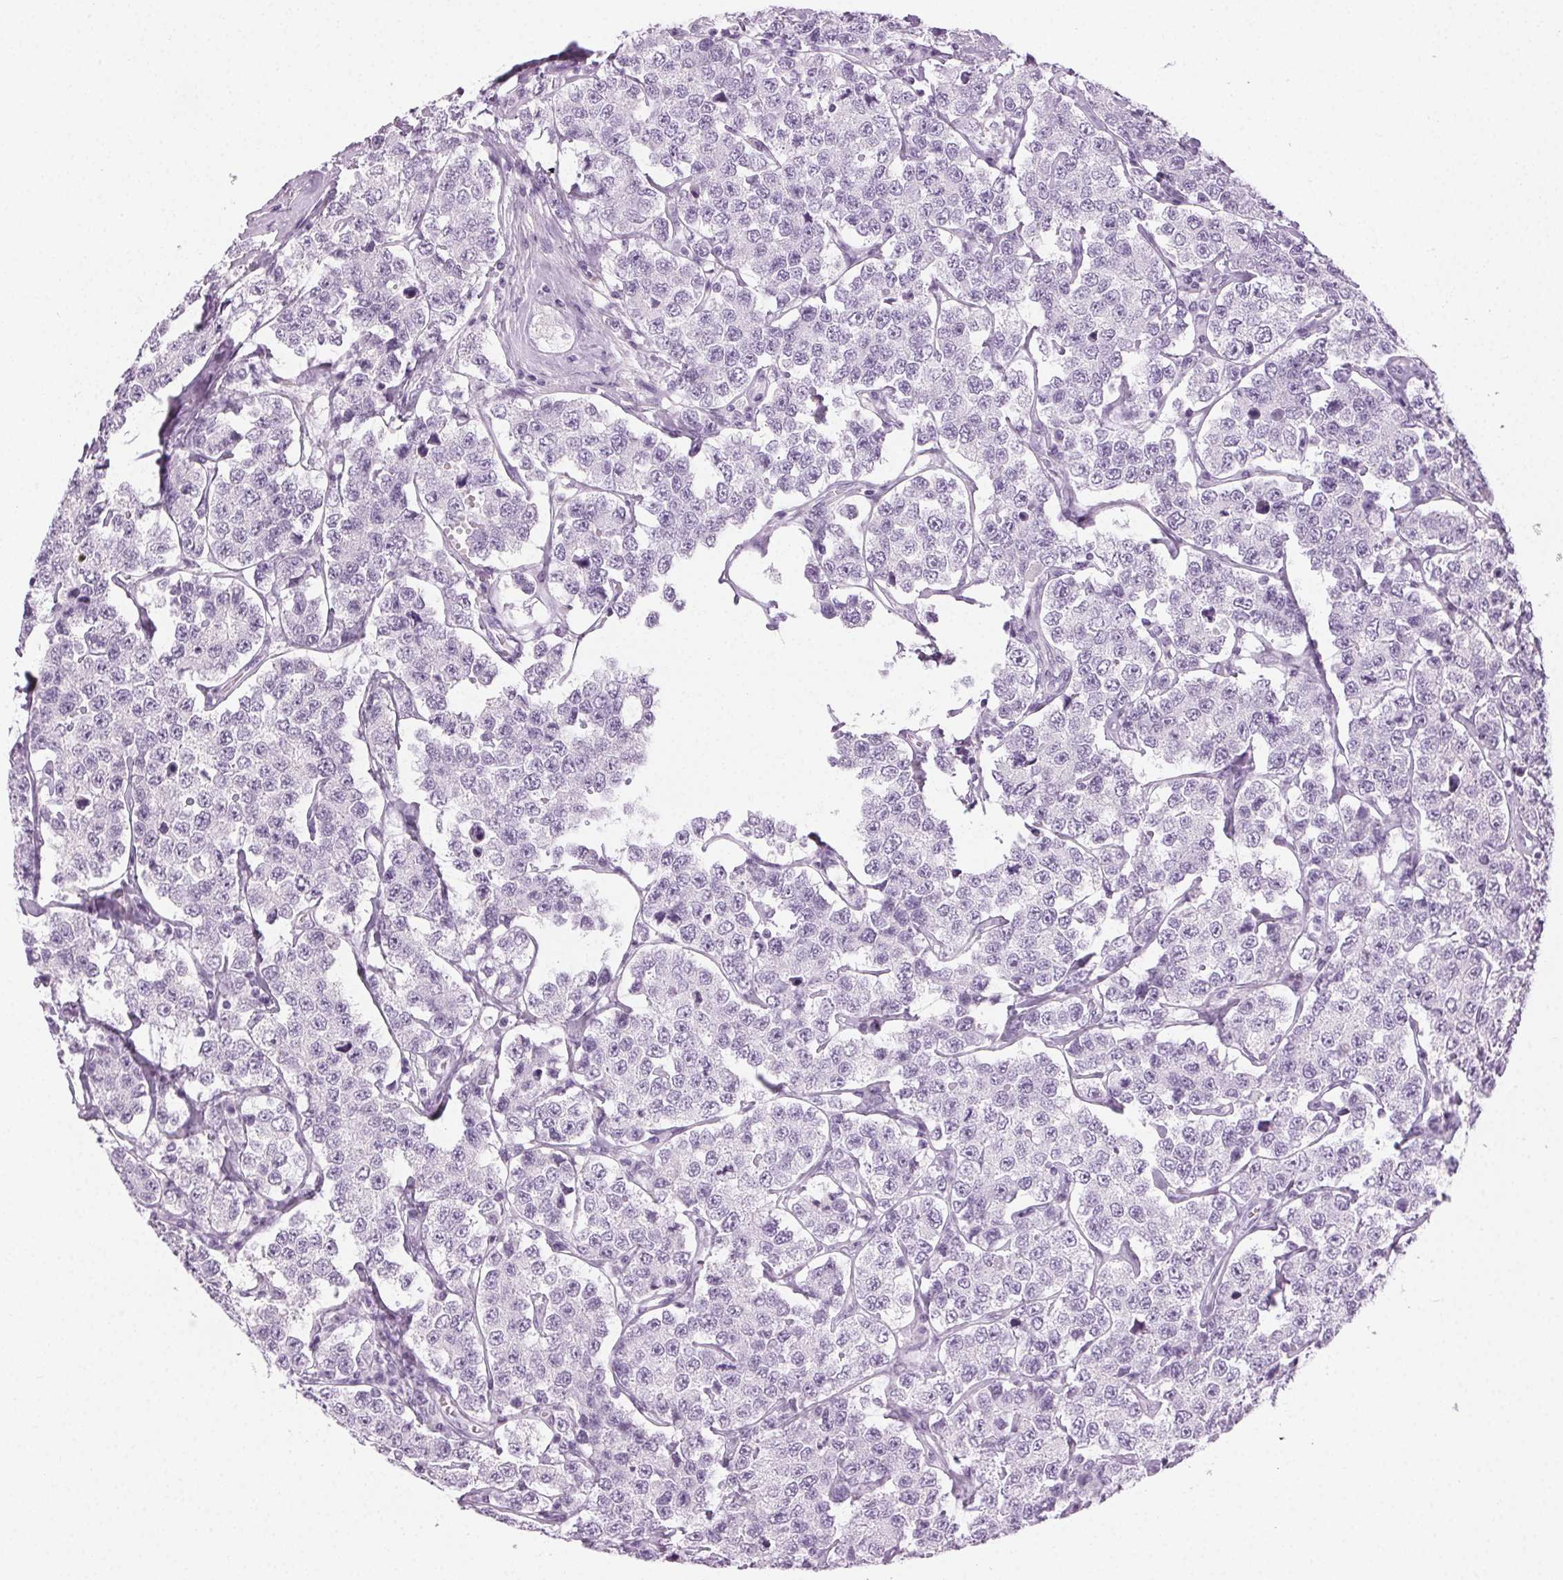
{"staining": {"intensity": "negative", "quantity": "none", "location": "none"}, "tissue": "testis cancer", "cell_type": "Tumor cells", "image_type": "cancer", "snomed": [{"axis": "morphology", "description": "Seminoma, NOS"}, {"axis": "topography", "description": "Testis"}], "caption": "Immunohistochemistry (IHC) histopathology image of neoplastic tissue: human seminoma (testis) stained with DAB (3,3'-diaminobenzidine) reveals no significant protein positivity in tumor cells.", "gene": "MPO", "patient": {"sex": "male", "age": 34}}